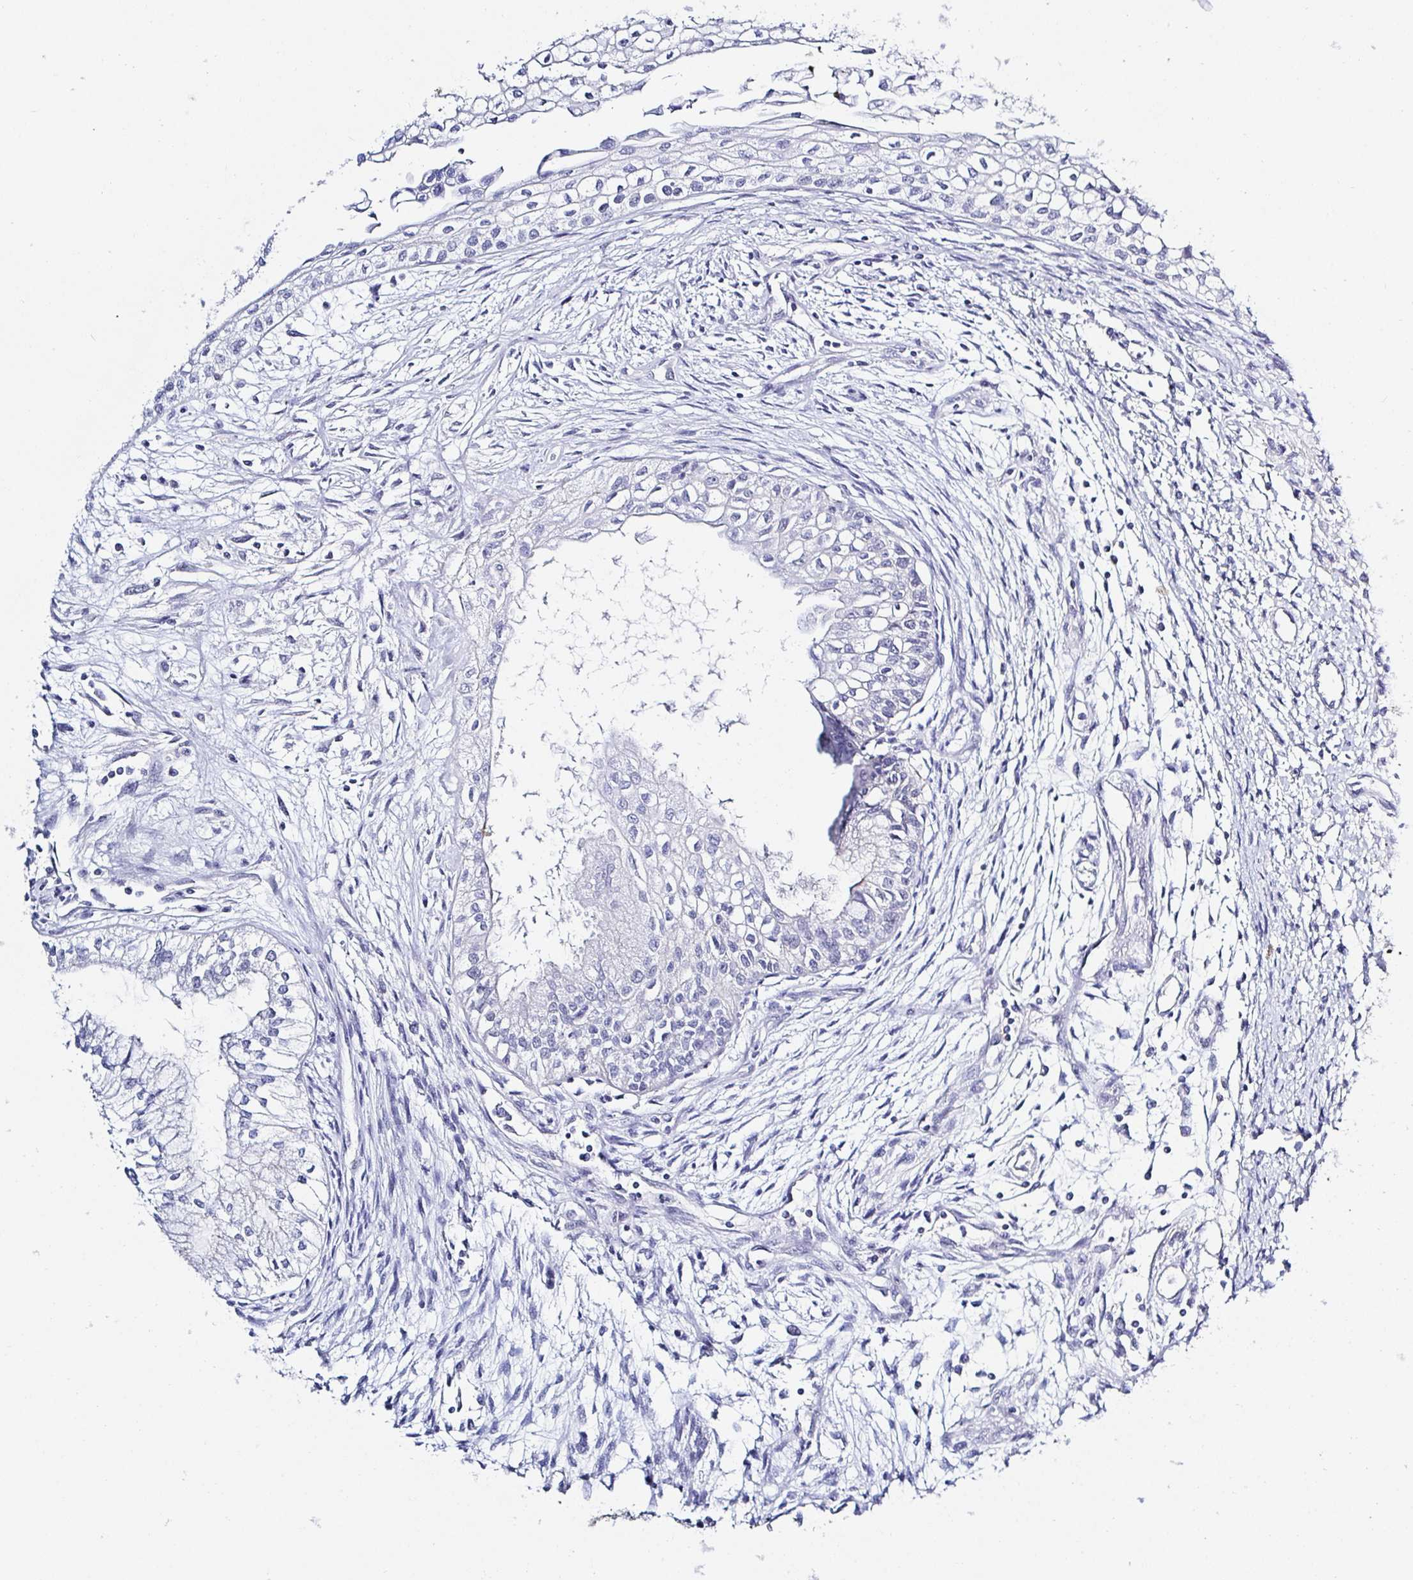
{"staining": {"intensity": "negative", "quantity": "none", "location": "none"}, "tissue": "testis cancer", "cell_type": "Tumor cells", "image_type": "cancer", "snomed": [{"axis": "morphology", "description": "Carcinoma, Embryonal, NOS"}, {"axis": "topography", "description": "Testis"}], "caption": "Protein analysis of testis cancer demonstrates no significant staining in tumor cells.", "gene": "OR10K1", "patient": {"sex": "male", "age": 37}}